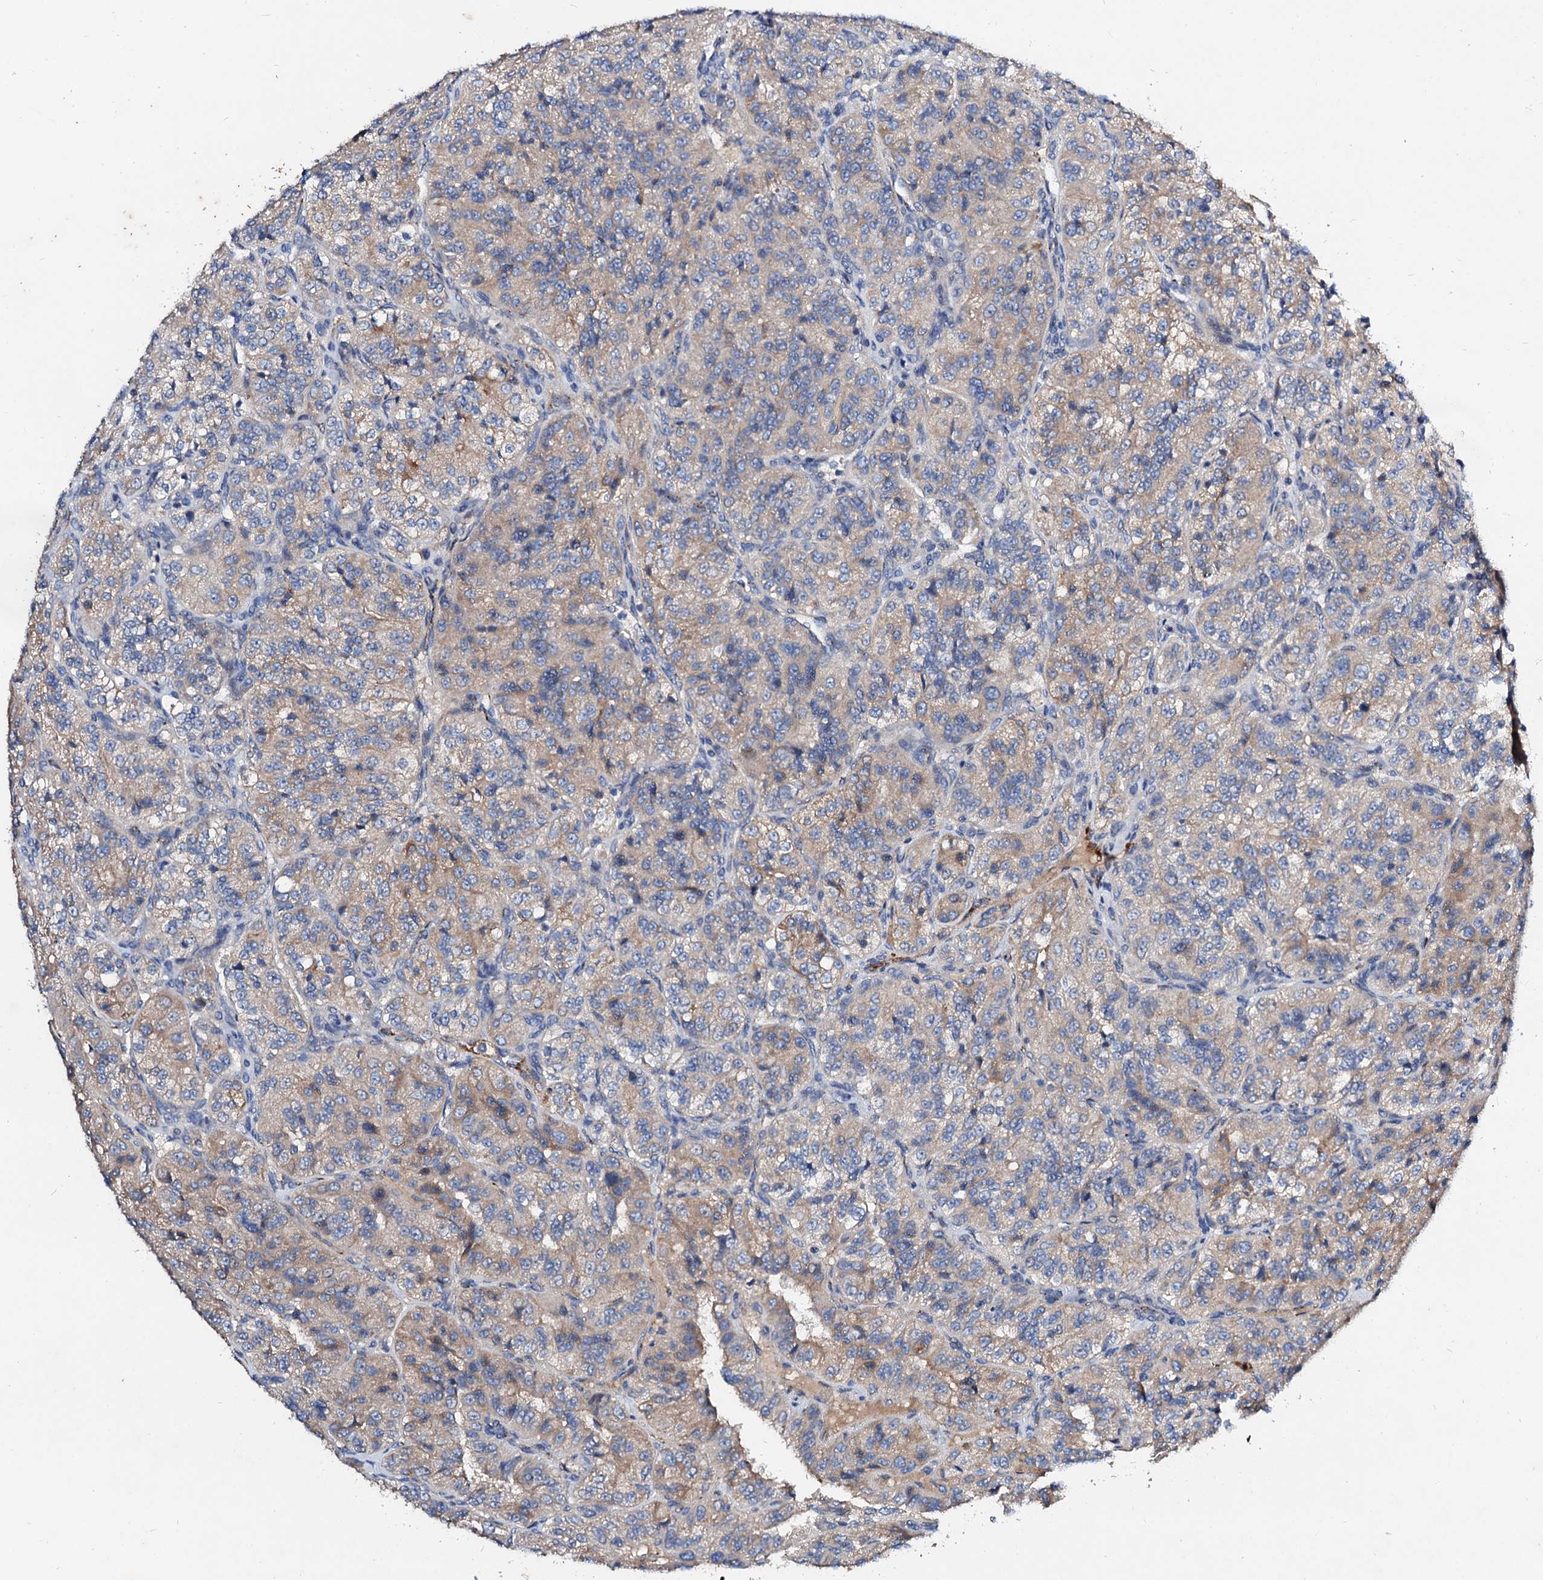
{"staining": {"intensity": "weak", "quantity": "25%-75%", "location": "cytoplasmic/membranous"}, "tissue": "renal cancer", "cell_type": "Tumor cells", "image_type": "cancer", "snomed": [{"axis": "morphology", "description": "Adenocarcinoma, NOS"}, {"axis": "topography", "description": "Kidney"}], "caption": "IHC (DAB) staining of adenocarcinoma (renal) displays weak cytoplasmic/membranous protein expression in approximately 25%-75% of tumor cells.", "gene": "FIBIN", "patient": {"sex": "female", "age": 63}}